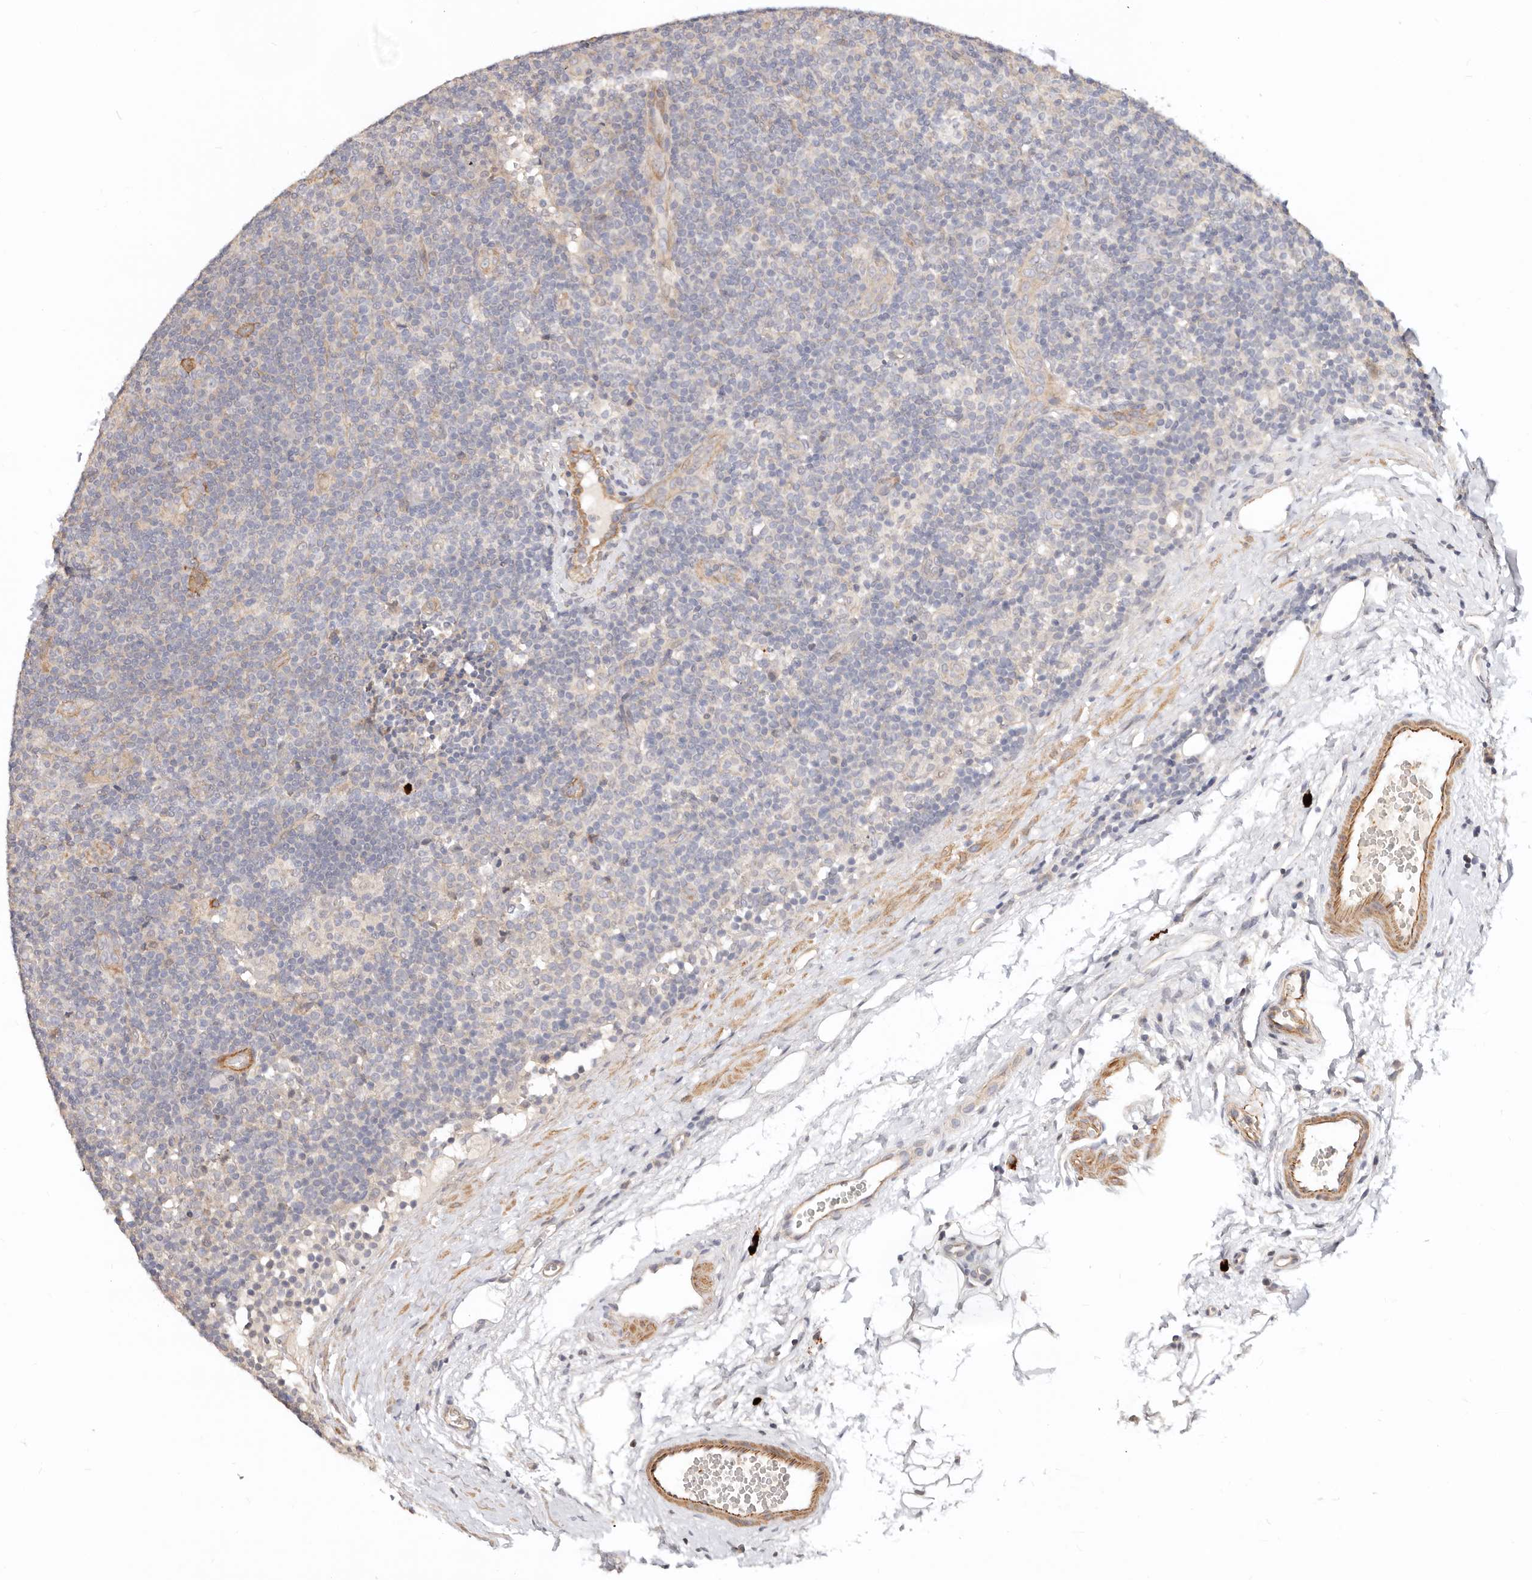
{"staining": {"intensity": "negative", "quantity": "none", "location": "none"}, "tissue": "lymphoma", "cell_type": "Tumor cells", "image_type": "cancer", "snomed": [{"axis": "morphology", "description": "Hodgkin's disease, NOS"}, {"axis": "topography", "description": "Lymph node"}], "caption": "Histopathology image shows no protein expression in tumor cells of Hodgkin's disease tissue. The staining is performed using DAB brown chromogen with nuclei counter-stained in using hematoxylin.", "gene": "ZRANB1", "patient": {"sex": "female", "age": 57}}